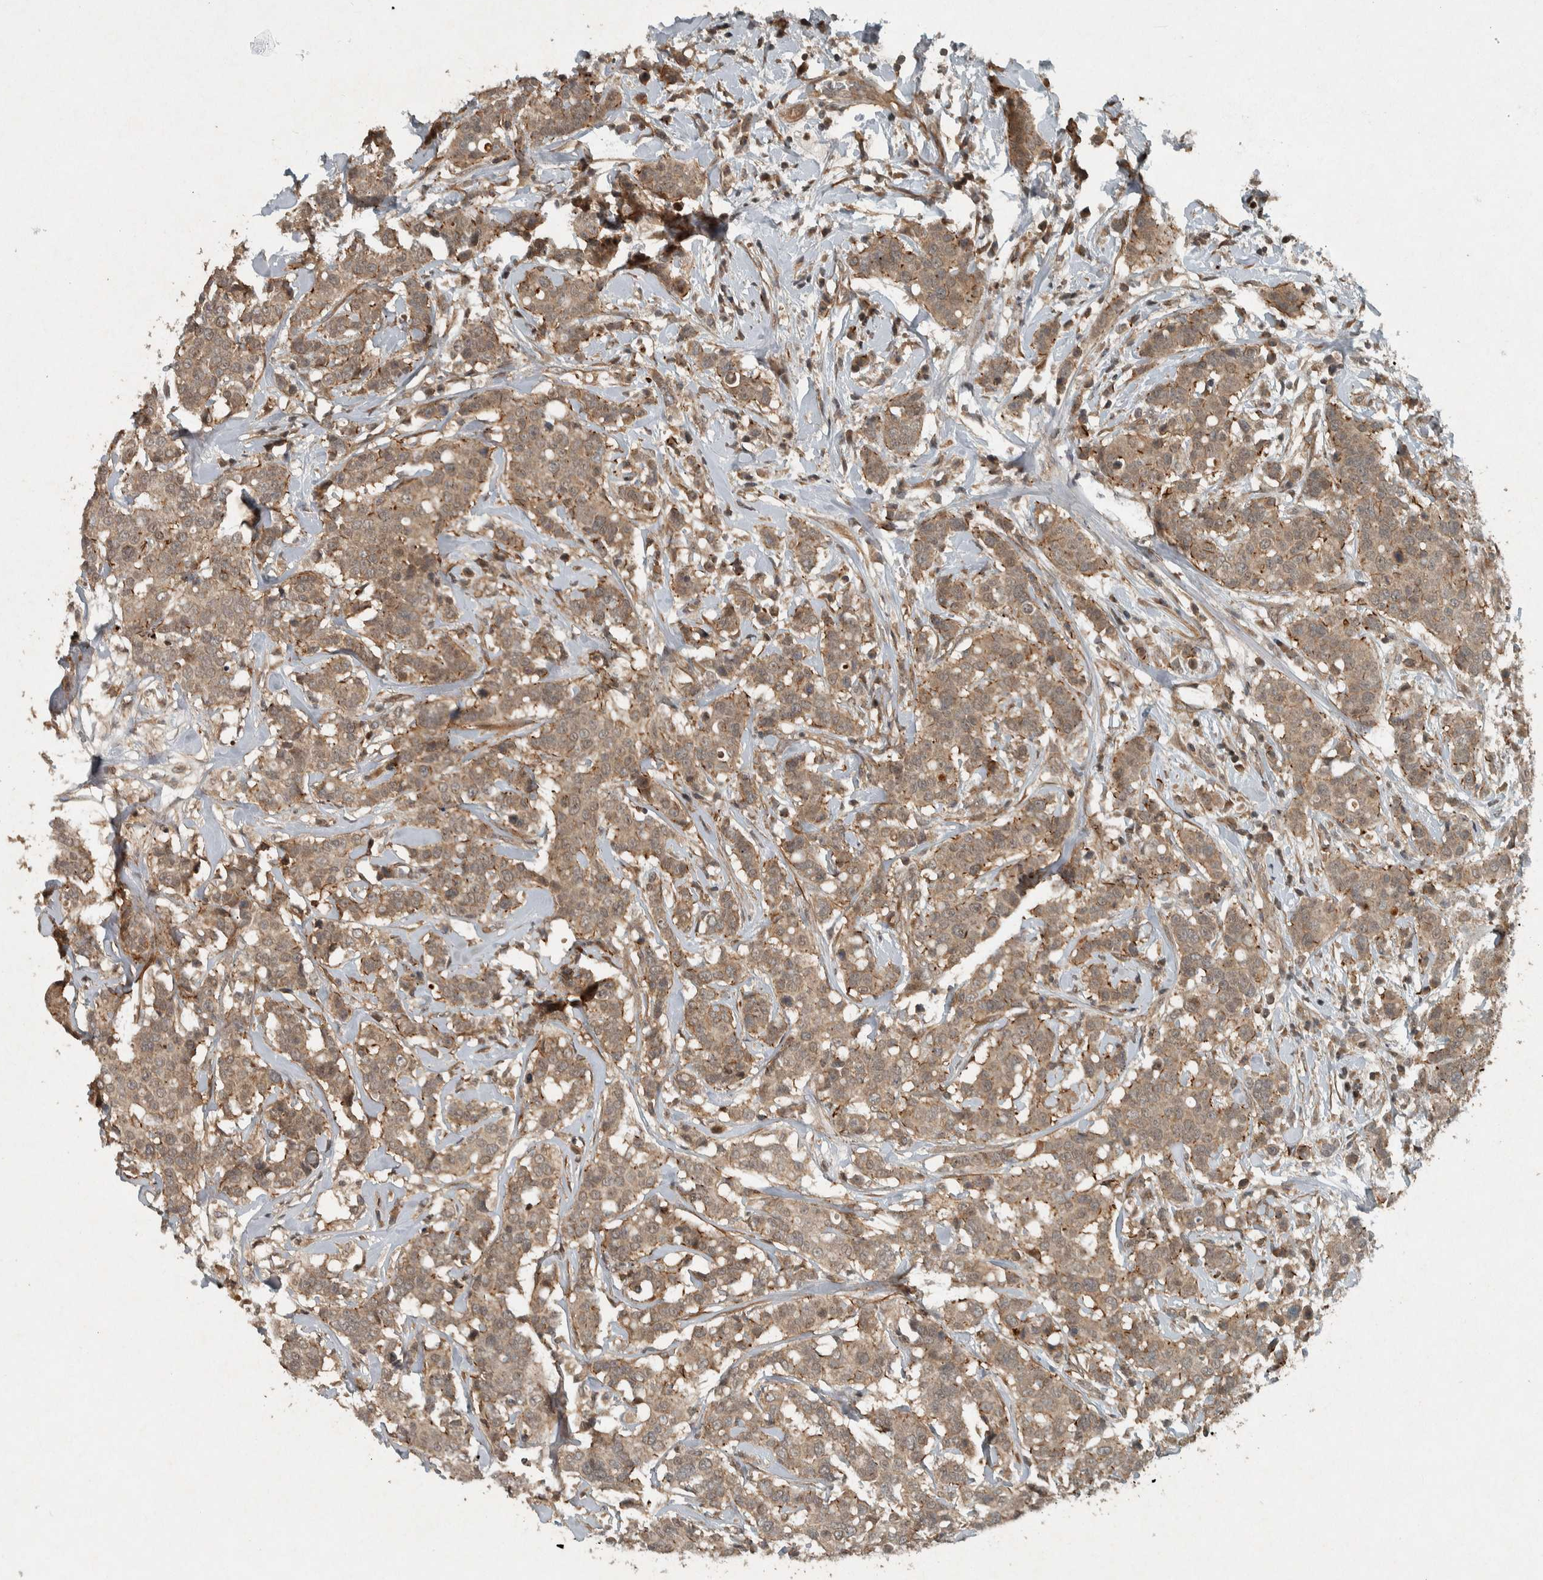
{"staining": {"intensity": "moderate", "quantity": ">75%", "location": "cytoplasmic/membranous"}, "tissue": "breast cancer", "cell_type": "Tumor cells", "image_type": "cancer", "snomed": [{"axis": "morphology", "description": "Duct carcinoma"}, {"axis": "topography", "description": "Breast"}], "caption": "Protein staining of intraductal carcinoma (breast) tissue displays moderate cytoplasmic/membranous expression in about >75% of tumor cells.", "gene": "KIFAP3", "patient": {"sex": "female", "age": 27}}